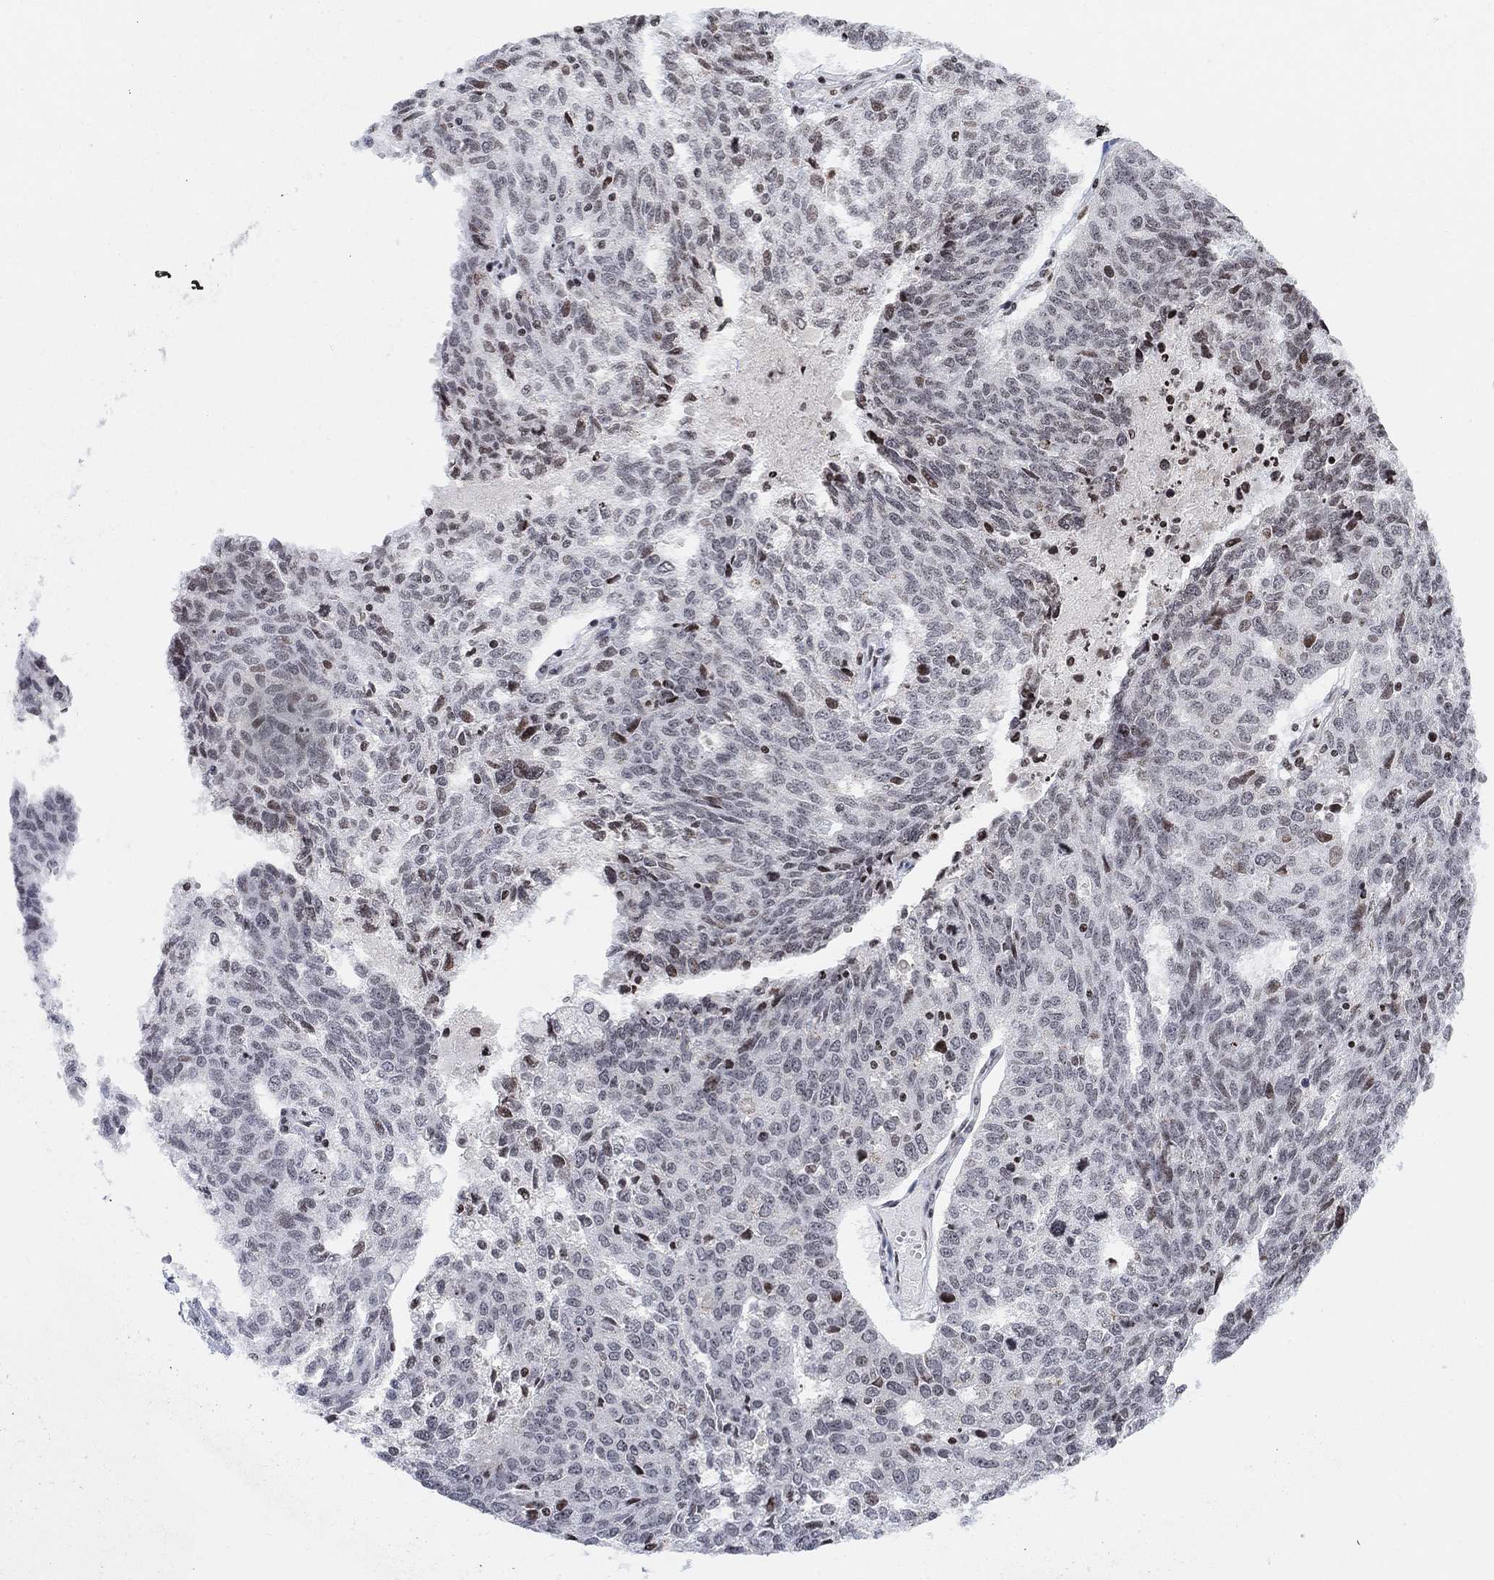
{"staining": {"intensity": "weak", "quantity": "<25%", "location": "nuclear"}, "tissue": "ovarian cancer", "cell_type": "Tumor cells", "image_type": "cancer", "snomed": [{"axis": "morphology", "description": "Cystadenocarcinoma, serous, NOS"}, {"axis": "topography", "description": "Ovary"}], "caption": "Photomicrograph shows no significant protein positivity in tumor cells of serous cystadenocarcinoma (ovarian).", "gene": "ABHD14A", "patient": {"sex": "female", "age": 71}}